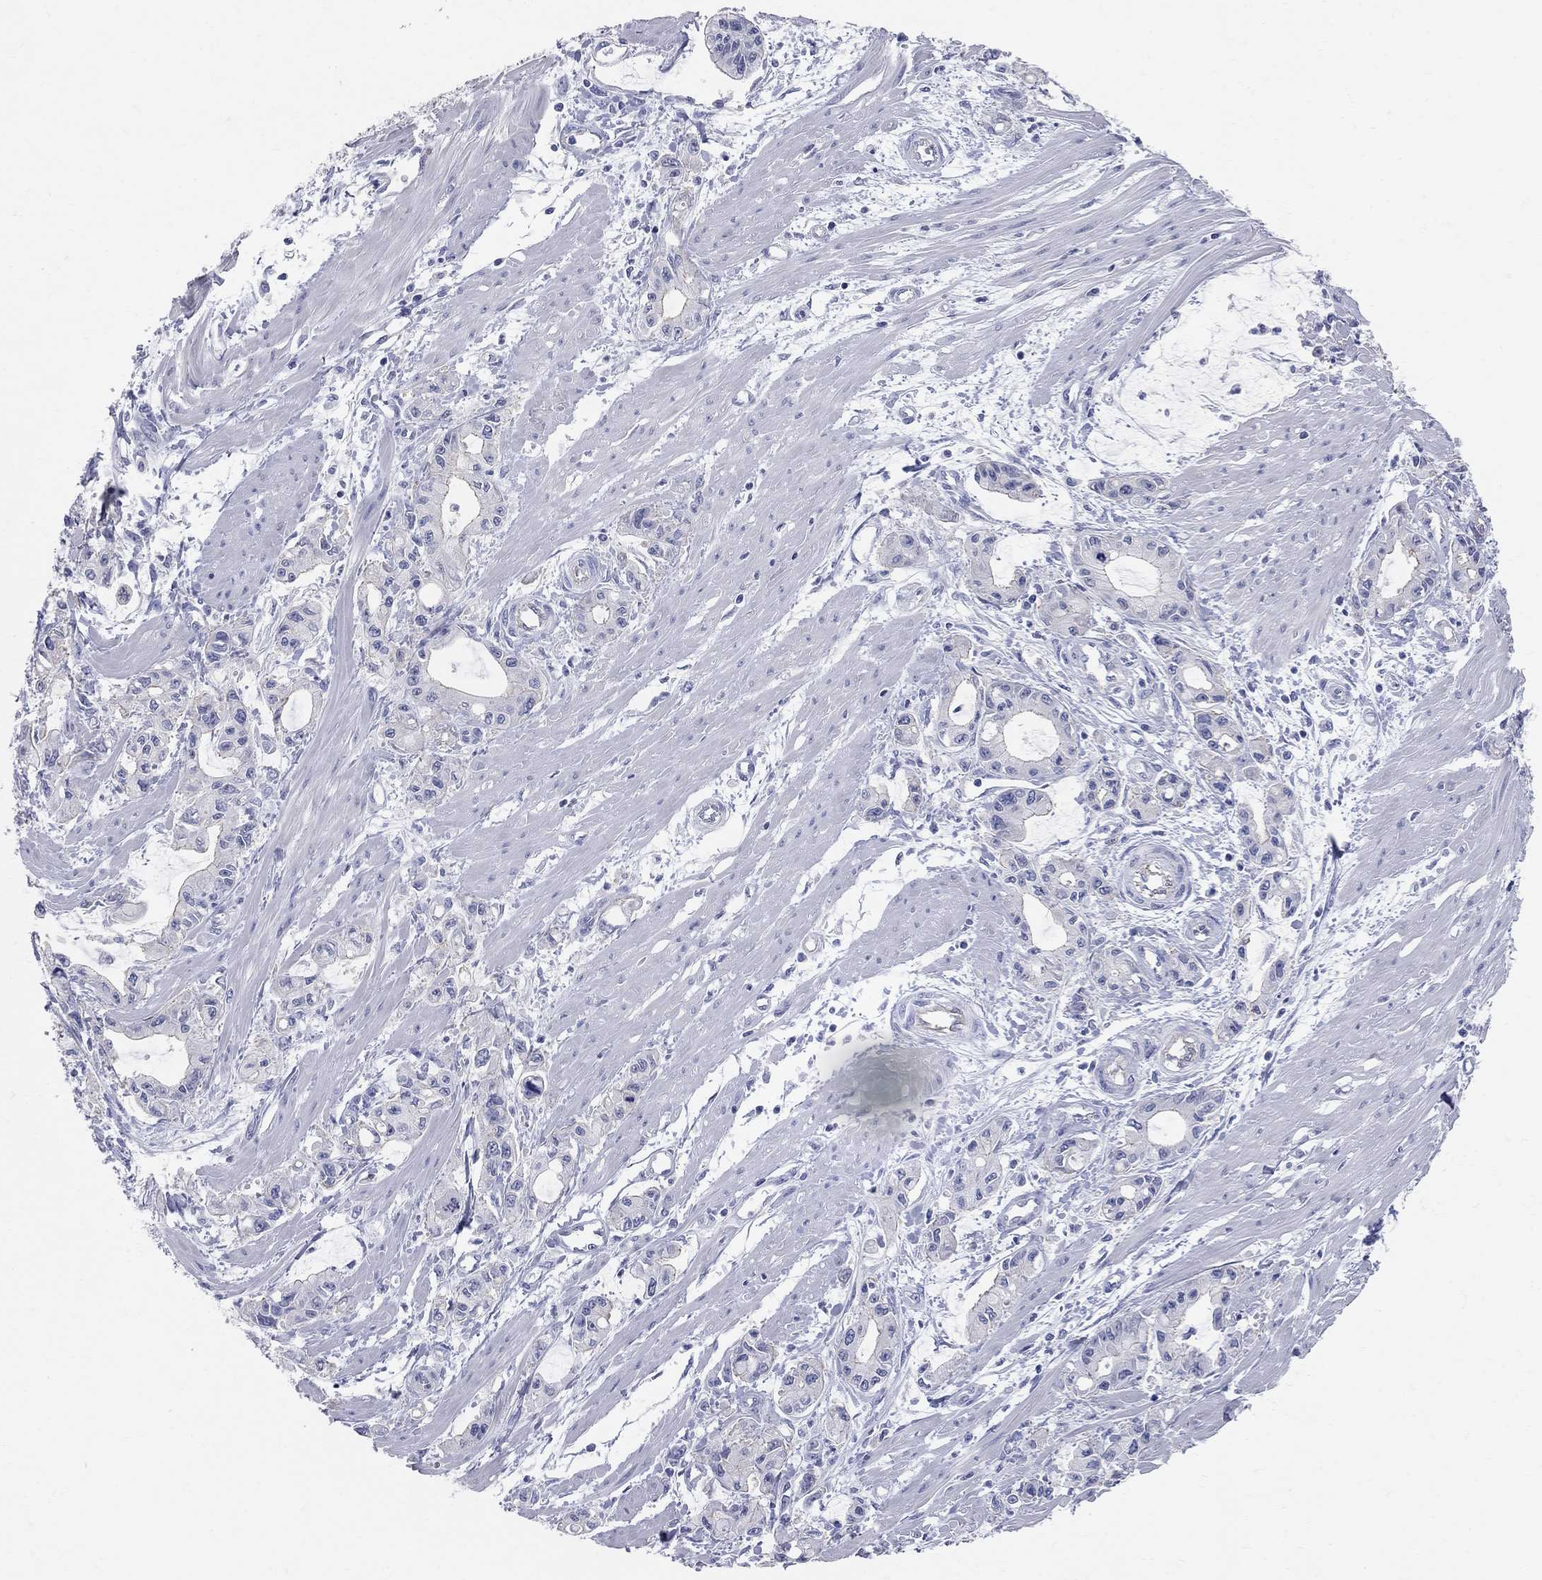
{"staining": {"intensity": "negative", "quantity": "none", "location": "none"}, "tissue": "pancreatic cancer", "cell_type": "Tumor cells", "image_type": "cancer", "snomed": [{"axis": "morphology", "description": "Adenocarcinoma, NOS"}, {"axis": "topography", "description": "Pancreas"}], "caption": "Image shows no significant protein positivity in tumor cells of pancreatic cancer.", "gene": "AOX1", "patient": {"sex": "male", "age": 48}}